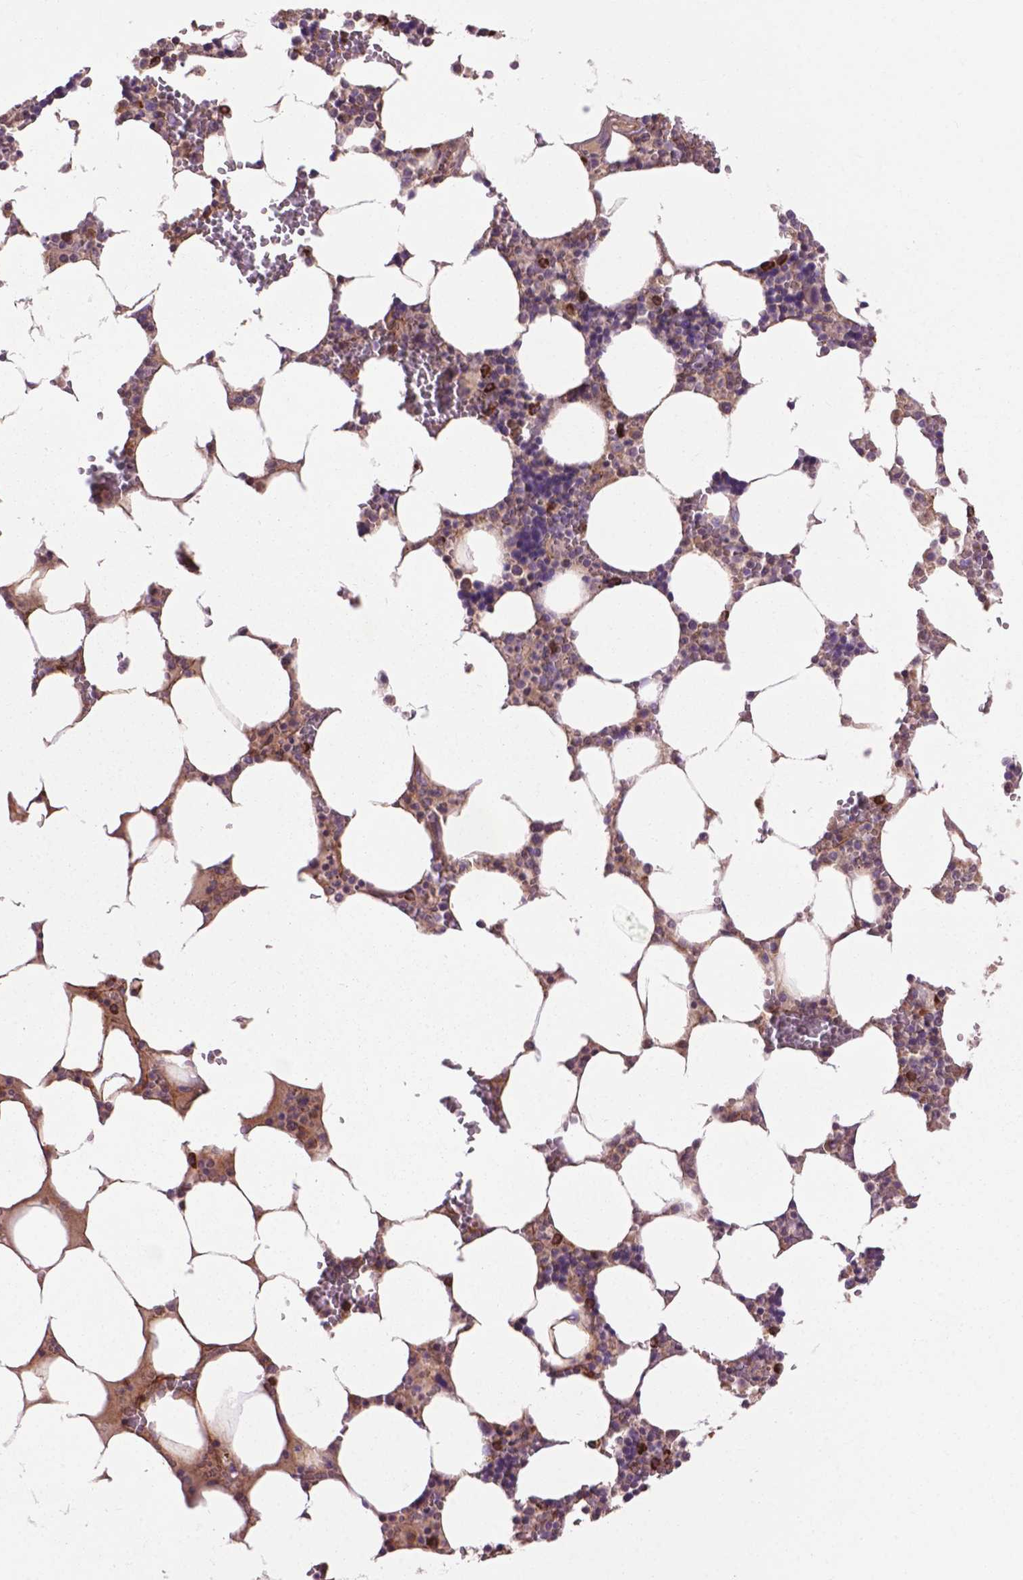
{"staining": {"intensity": "strong", "quantity": "<25%", "location": "cytoplasmic/membranous,nuclear"}, "tissue": "bone marrow", "cell_type": "Hematopoietic cells", "image_type": "normal", "snomed": [{"axis": "morphology", "description": "Normal tissue, NOS"}, {"axis": "topography", "description": "Bone marrow"}], "caption": "Strong cytoplasmic/membranous,nuclear positivity for a protein is appreciated in about <25% of hematopoietic cells of normal bone marrow using IHC.", "gene": "LRRC3C", "patient": {"sex": "male", "age": 64}}